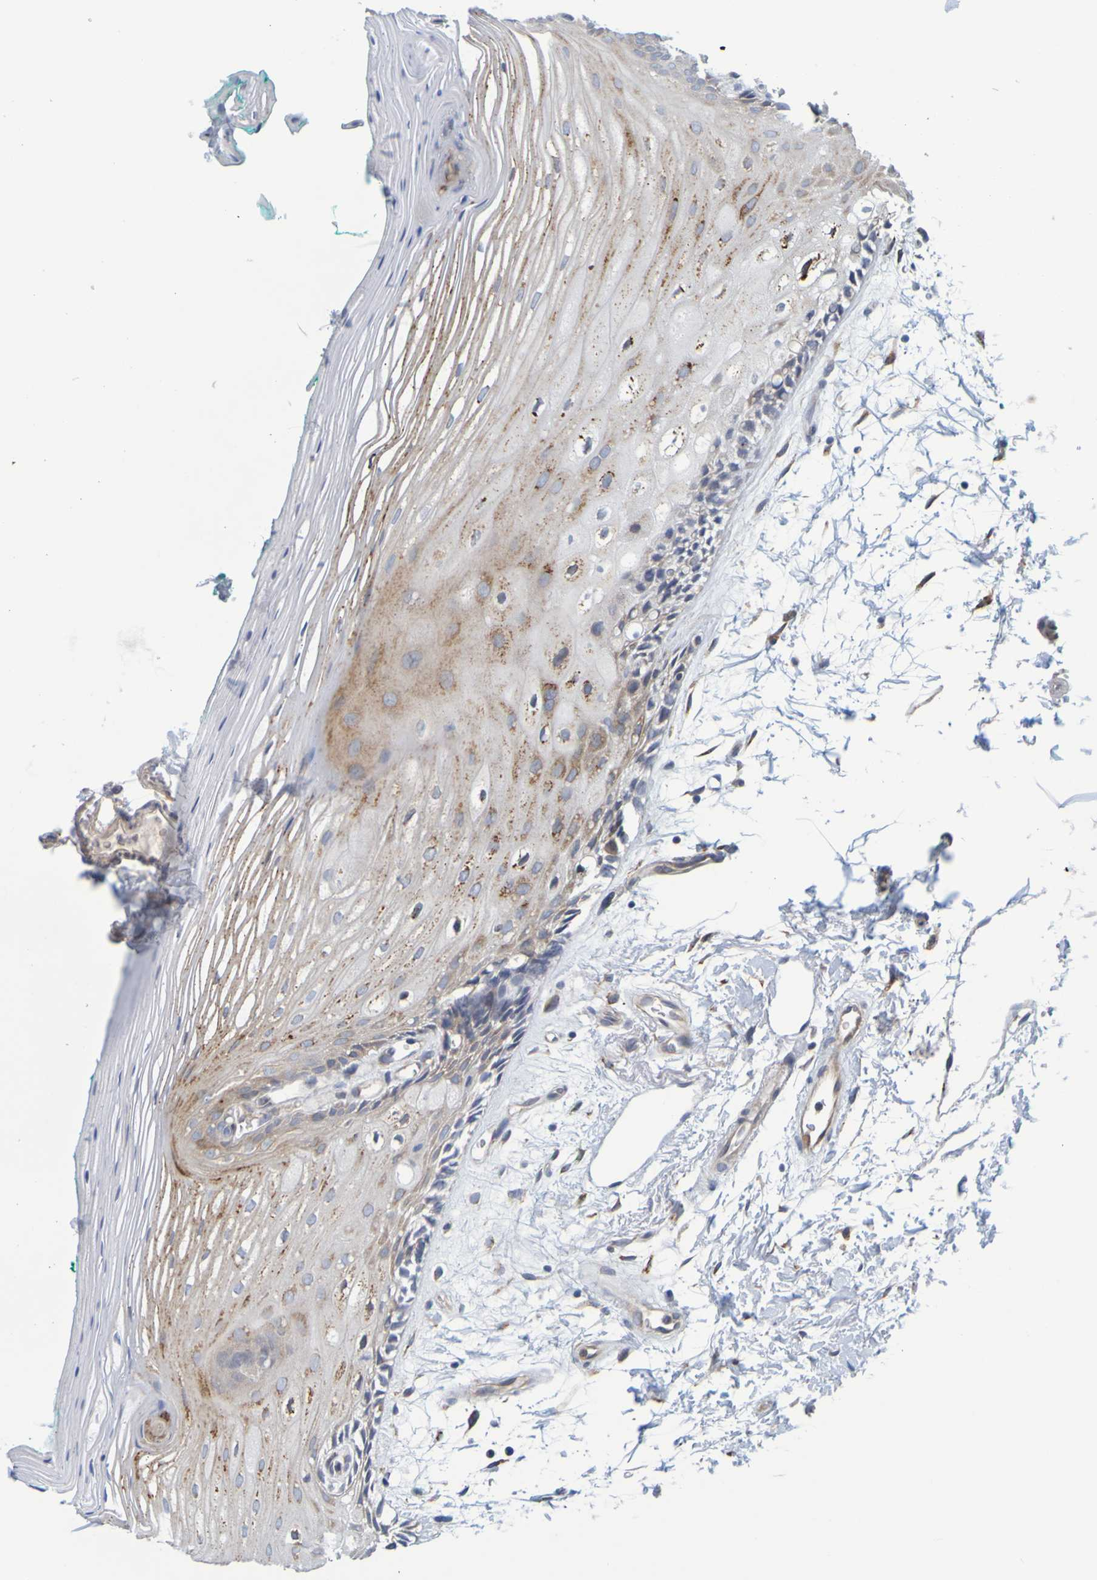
{"staining": {"intensity": "moderate", "quantity": "25%-75%", "location": "cytoplasmic/membranous"}, "tissue": "oral mucosa", "cell_type": "Squamous epithelial cells", "image_type": "normal", "snomed": [{"axis": "morphology", "description": "Normal tissue, NOS"}, {"axis": "topography", "description": "Skeletal muscle"}, {"axis": "topography", "description": "Oral tissue"}, {"axis": "topography", "description": "Peripheral nerve tissue"}], "caption": "The immunohistochemical stain highlights moderate cytoplasmic/membranous expression in squamous epithelial cells of unremarkable oral mucosa. (DAB IHC, brown staining for protein, blue staining for nuclei).", "gene": "SIL1", "patient": {"sex": "female", "age": 84}}